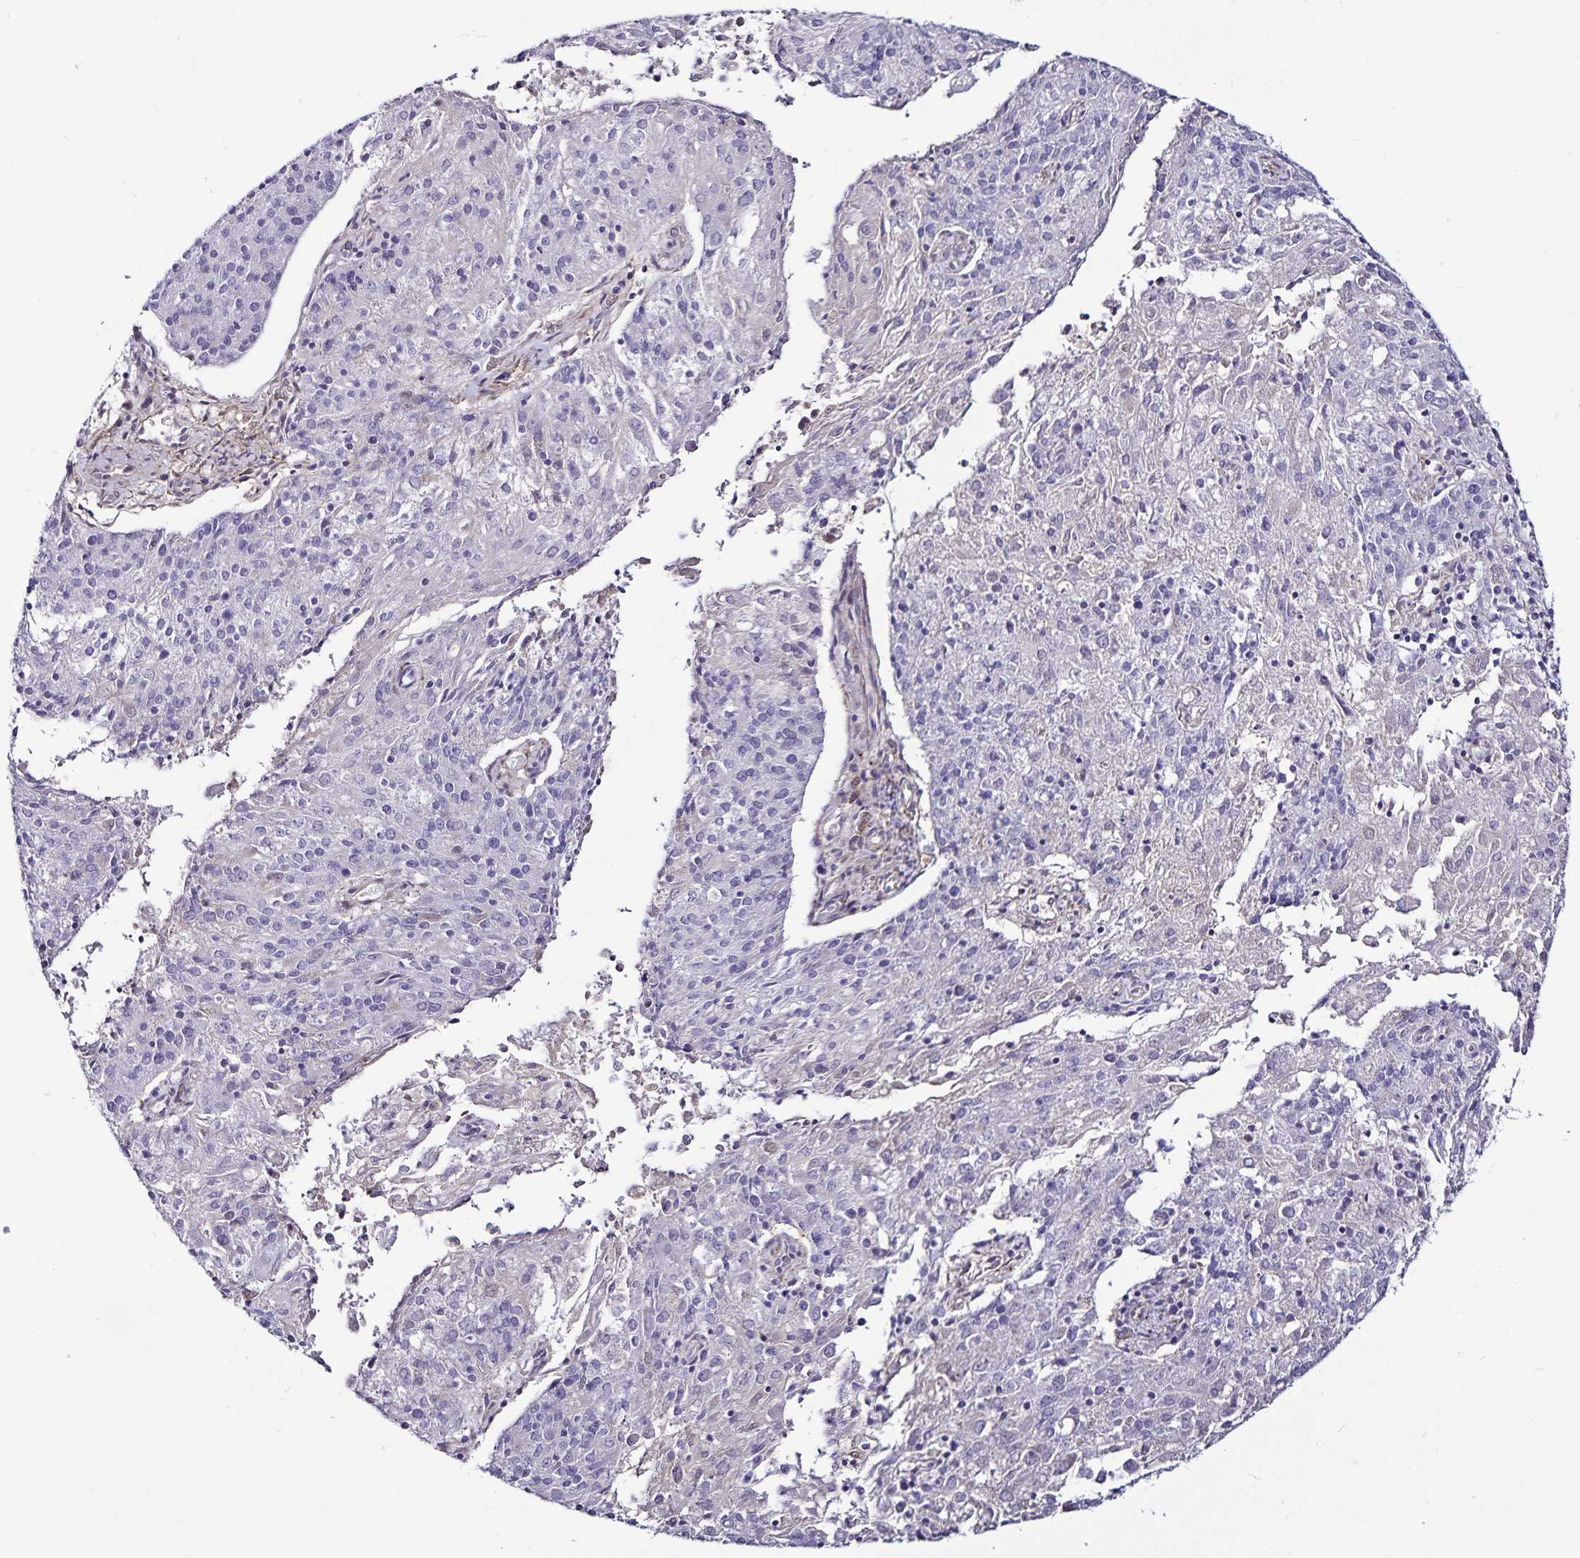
{"staining": {"intensity": "negative", "quantity": "none", "location": "none"}, "tissue": "endometrial cancer", "cell_type": "Tumor cells", "image_type": "cancer", "snomed": [{"axis": "morphology", "description": "Adenocarcinoma, NOS"}, {"axis": "topography", "description": "Endometrium"}], "caption": "The IHC photomicrograph has no significant expression in tumor cells of endometrial adenocarcinoma tissue.", "gene": "GNG12", "patient": {"sex": "female", "age": 82}}